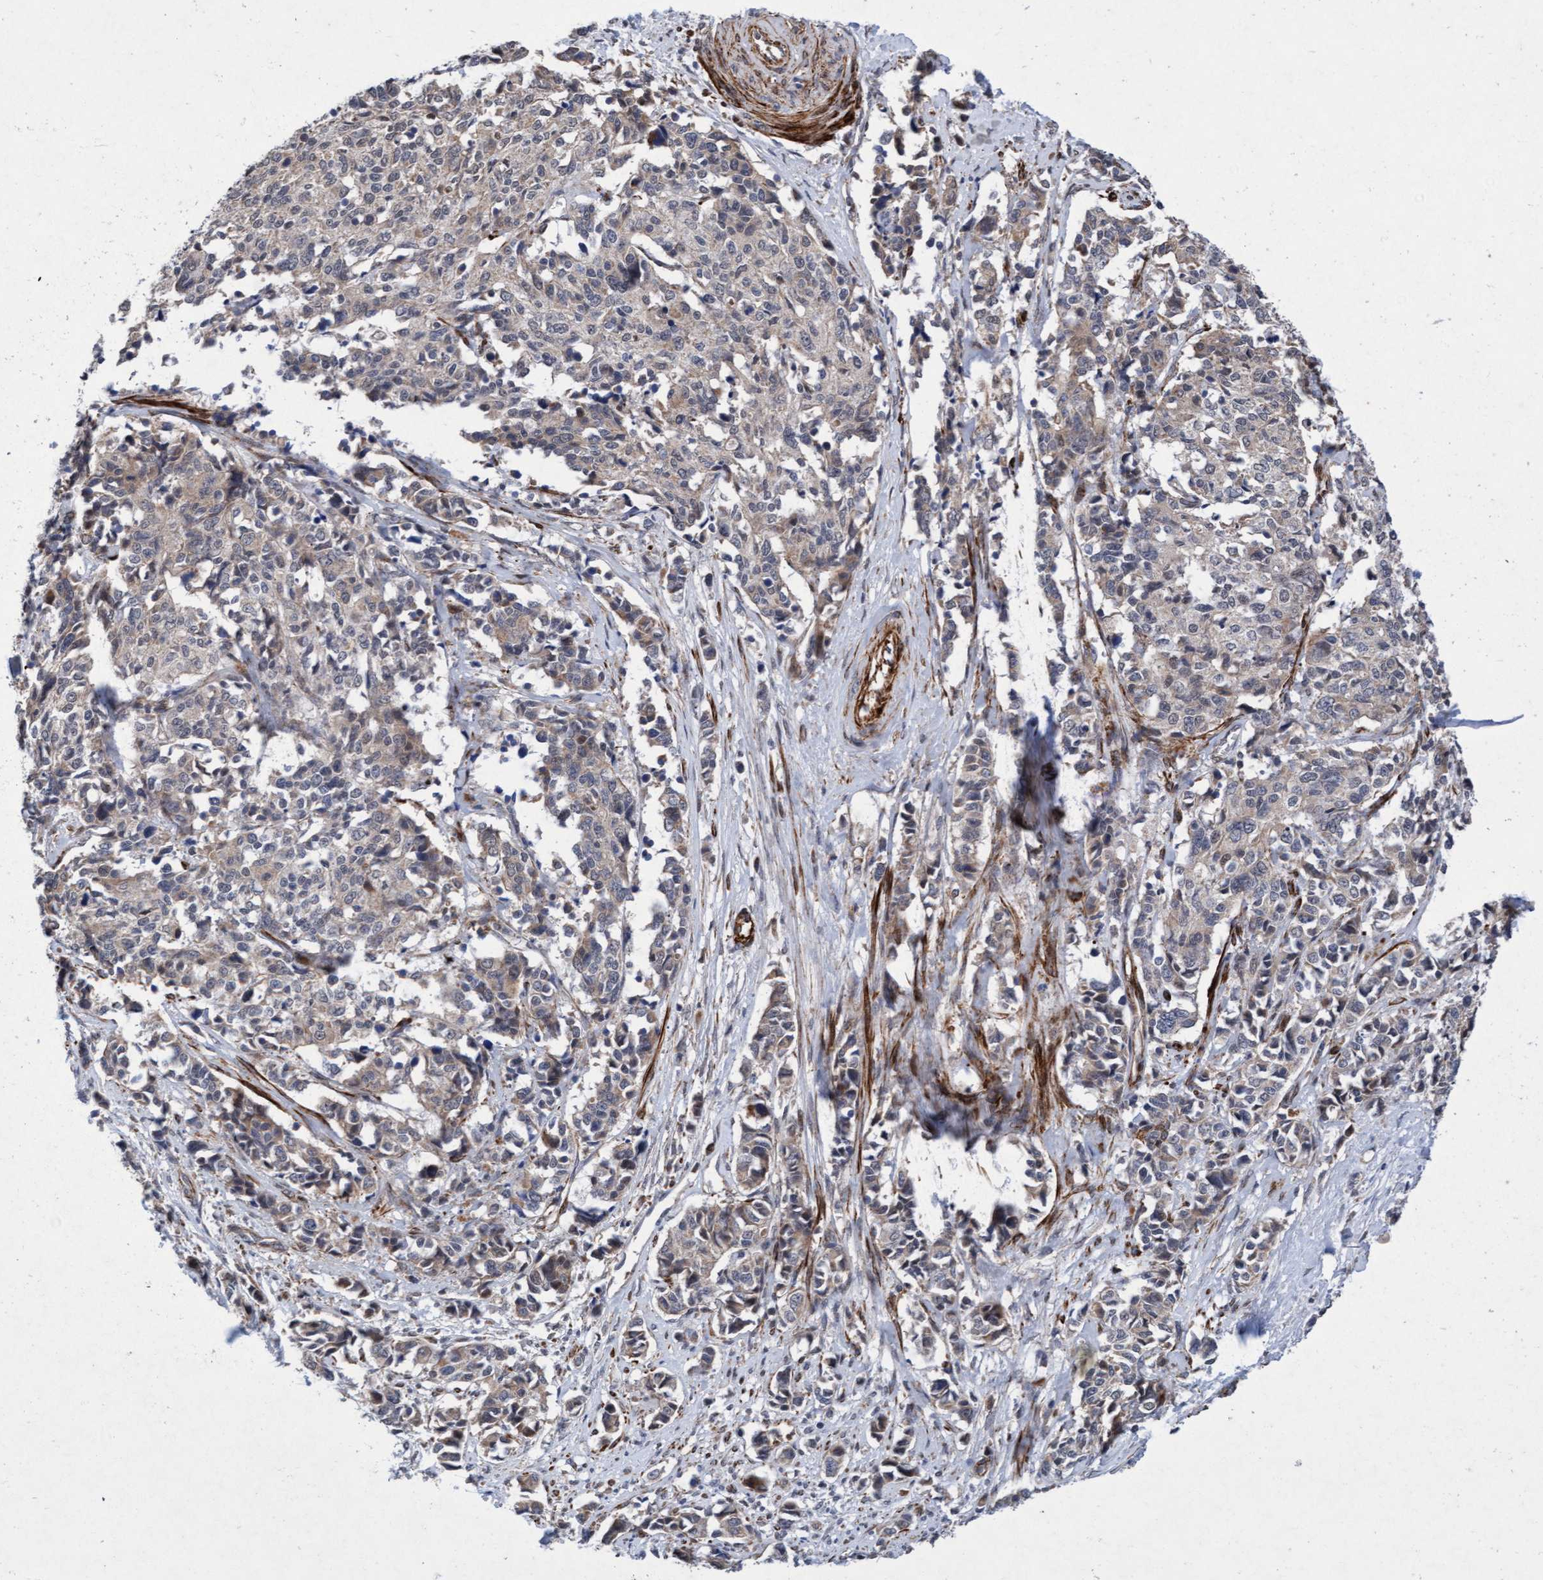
{"staining": {"intensity": "weak", "quantity": "<25%", "location": "cytoplasmic/membranous"}, "tissue": "cervical cancer", "cell_type": "Tumor cells", "image_type": "cancer", "snomed": [{"axis": "morphology", "description": "Normal tissue, NOS"}, {"axis": "morphology", "description": "Squamous cell carcinoma, NOS"}, {"axis": "topography", "description": "Cervix"}], "caption": "This is an immunohistochemistry image of human cervical cancer (squamous cell carcinoma). There is no expression in tumor cells.", "gene": "TMEM70", "patient": {"sex": "female", "age": 35}}